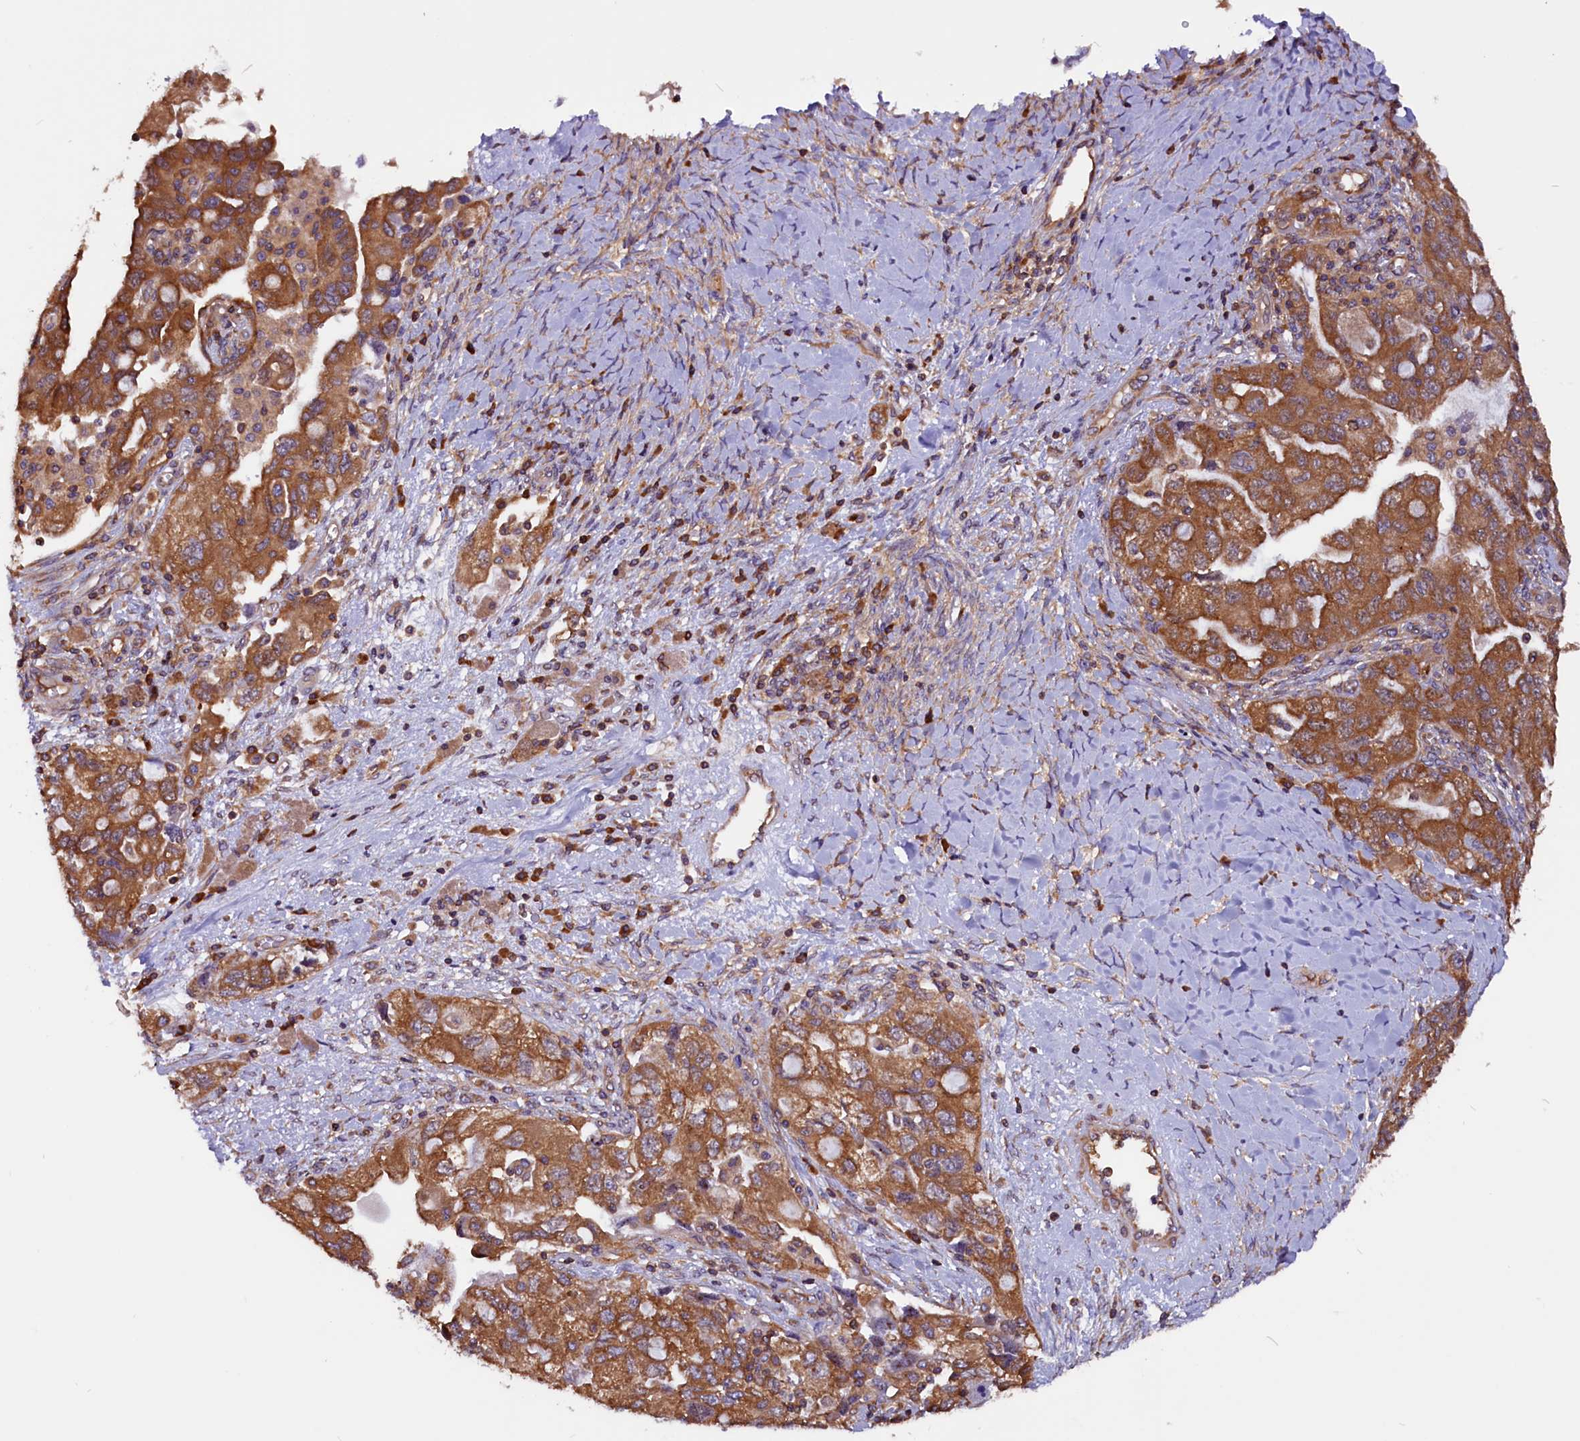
{"staining": {"intensity": "moderate", "quantity": ">75%", "location": "cytoplasmic/membranous"}, "tissue": "ovarian cancer", "cell_type": "Tumor cells", "image_type": "cancer", "snomed": [{"axis": "morphology", "description": "Carcinoma, NOS"}, {"axis": "morphology", "description": "Cystadenocarcinoma, serous, NOS"}, {"axis": "topography", "description": "Ovary"}], "caption": "Human carcinoma (ovarian) stained for a protein (brown) displays moderate cytoplasmic/membranous positive expression in approximately >75% of tumor cells.", "gene": "EIF3G", "patient": {"sex": "female", "age": 69}}